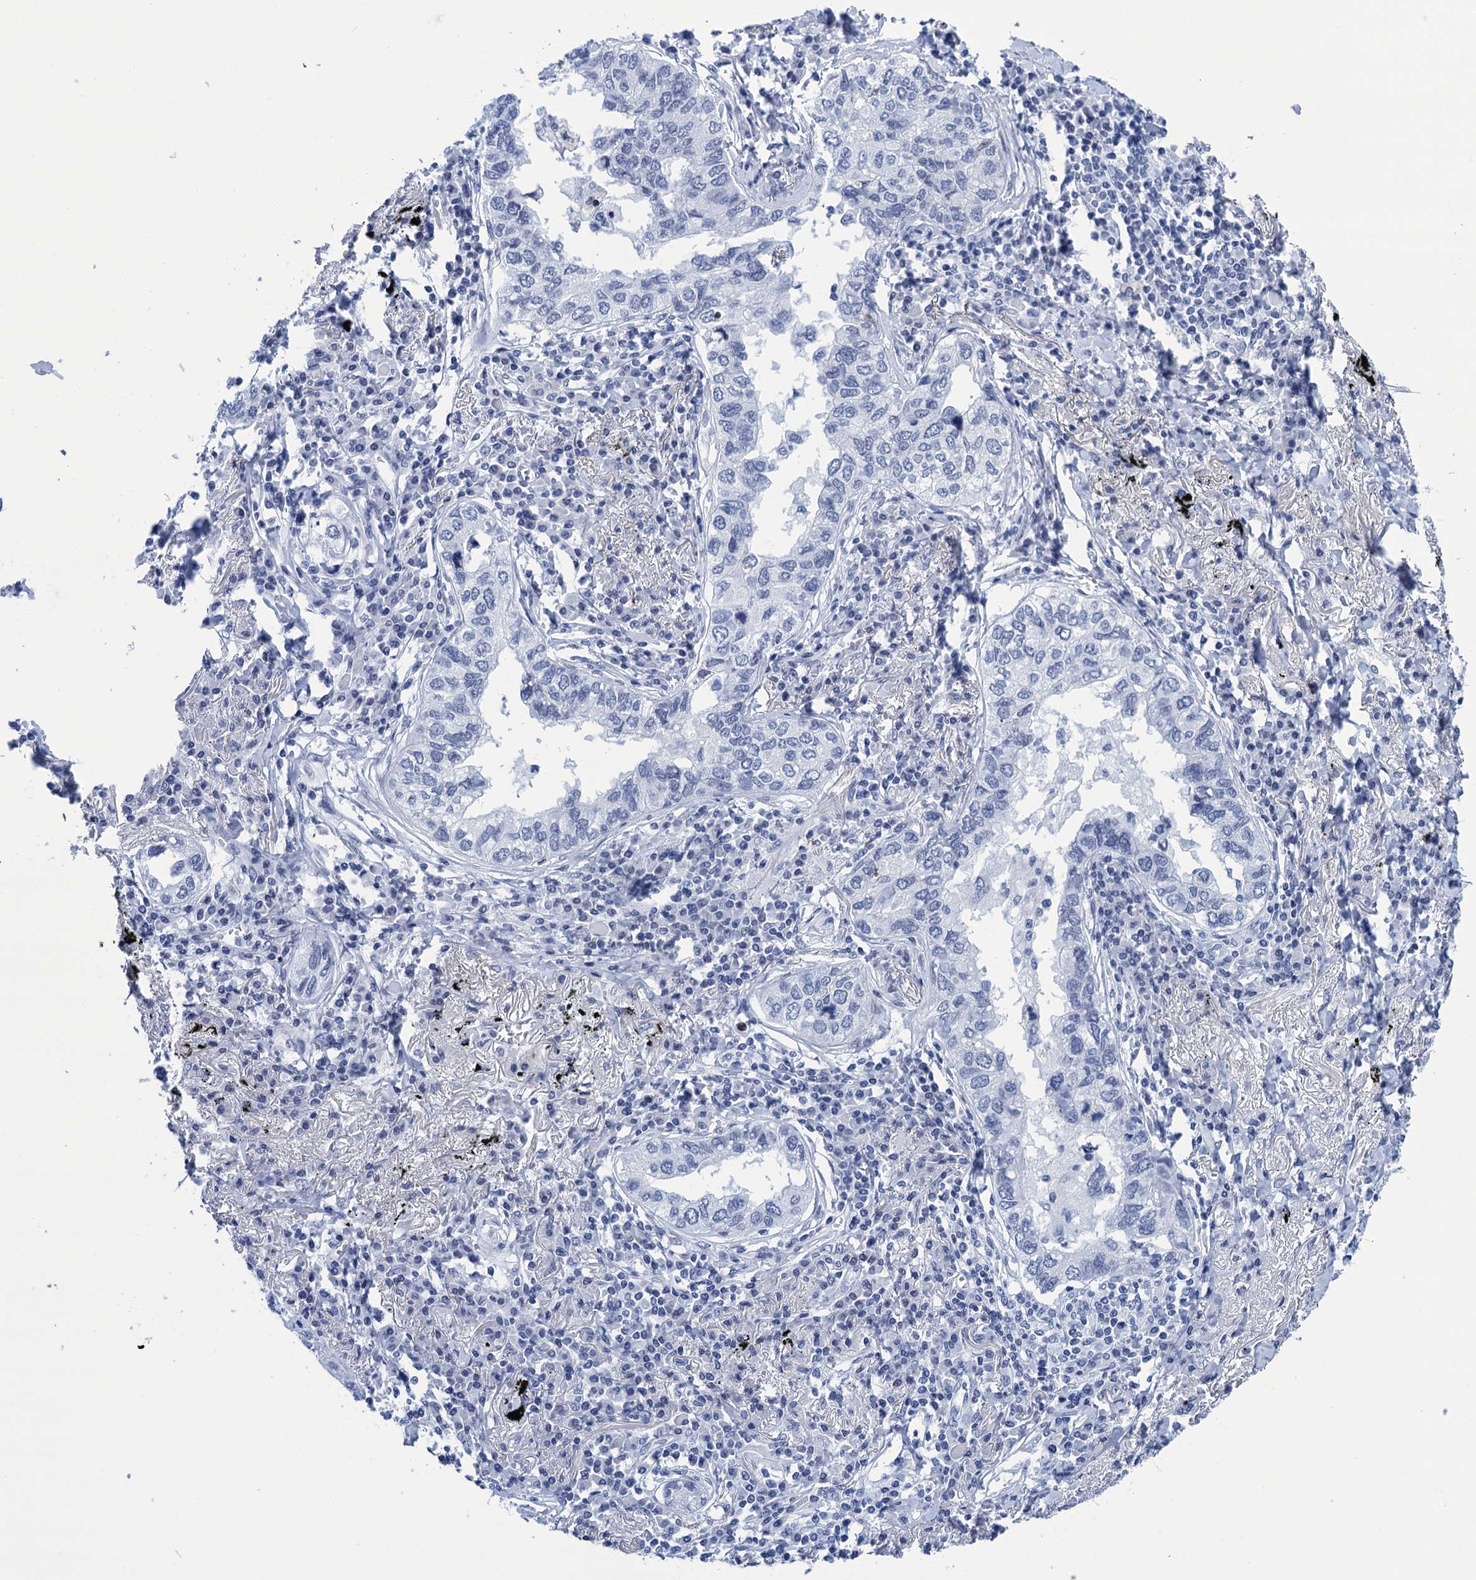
{"staining": {"intensity": "negative", "quantity": "none", "location": "none"}, "tissue": "lung cancer", "cell_type": "Tumor cells", "image_type": "cancer", "snomed": [{"axis": "morphology", "description": "Adenocarcinoma, NOS"}, {"axis": "topography", "description": "Lung"}], "caption": "DAB (3,3'-diaminobenzidine) immunohistochemical staining of lung cancer exhibits no significant expression in tumor cells. Nuclei are stained in blue.", "gene": "METTL25", "patient": {"sex": "male", "age": 65}}